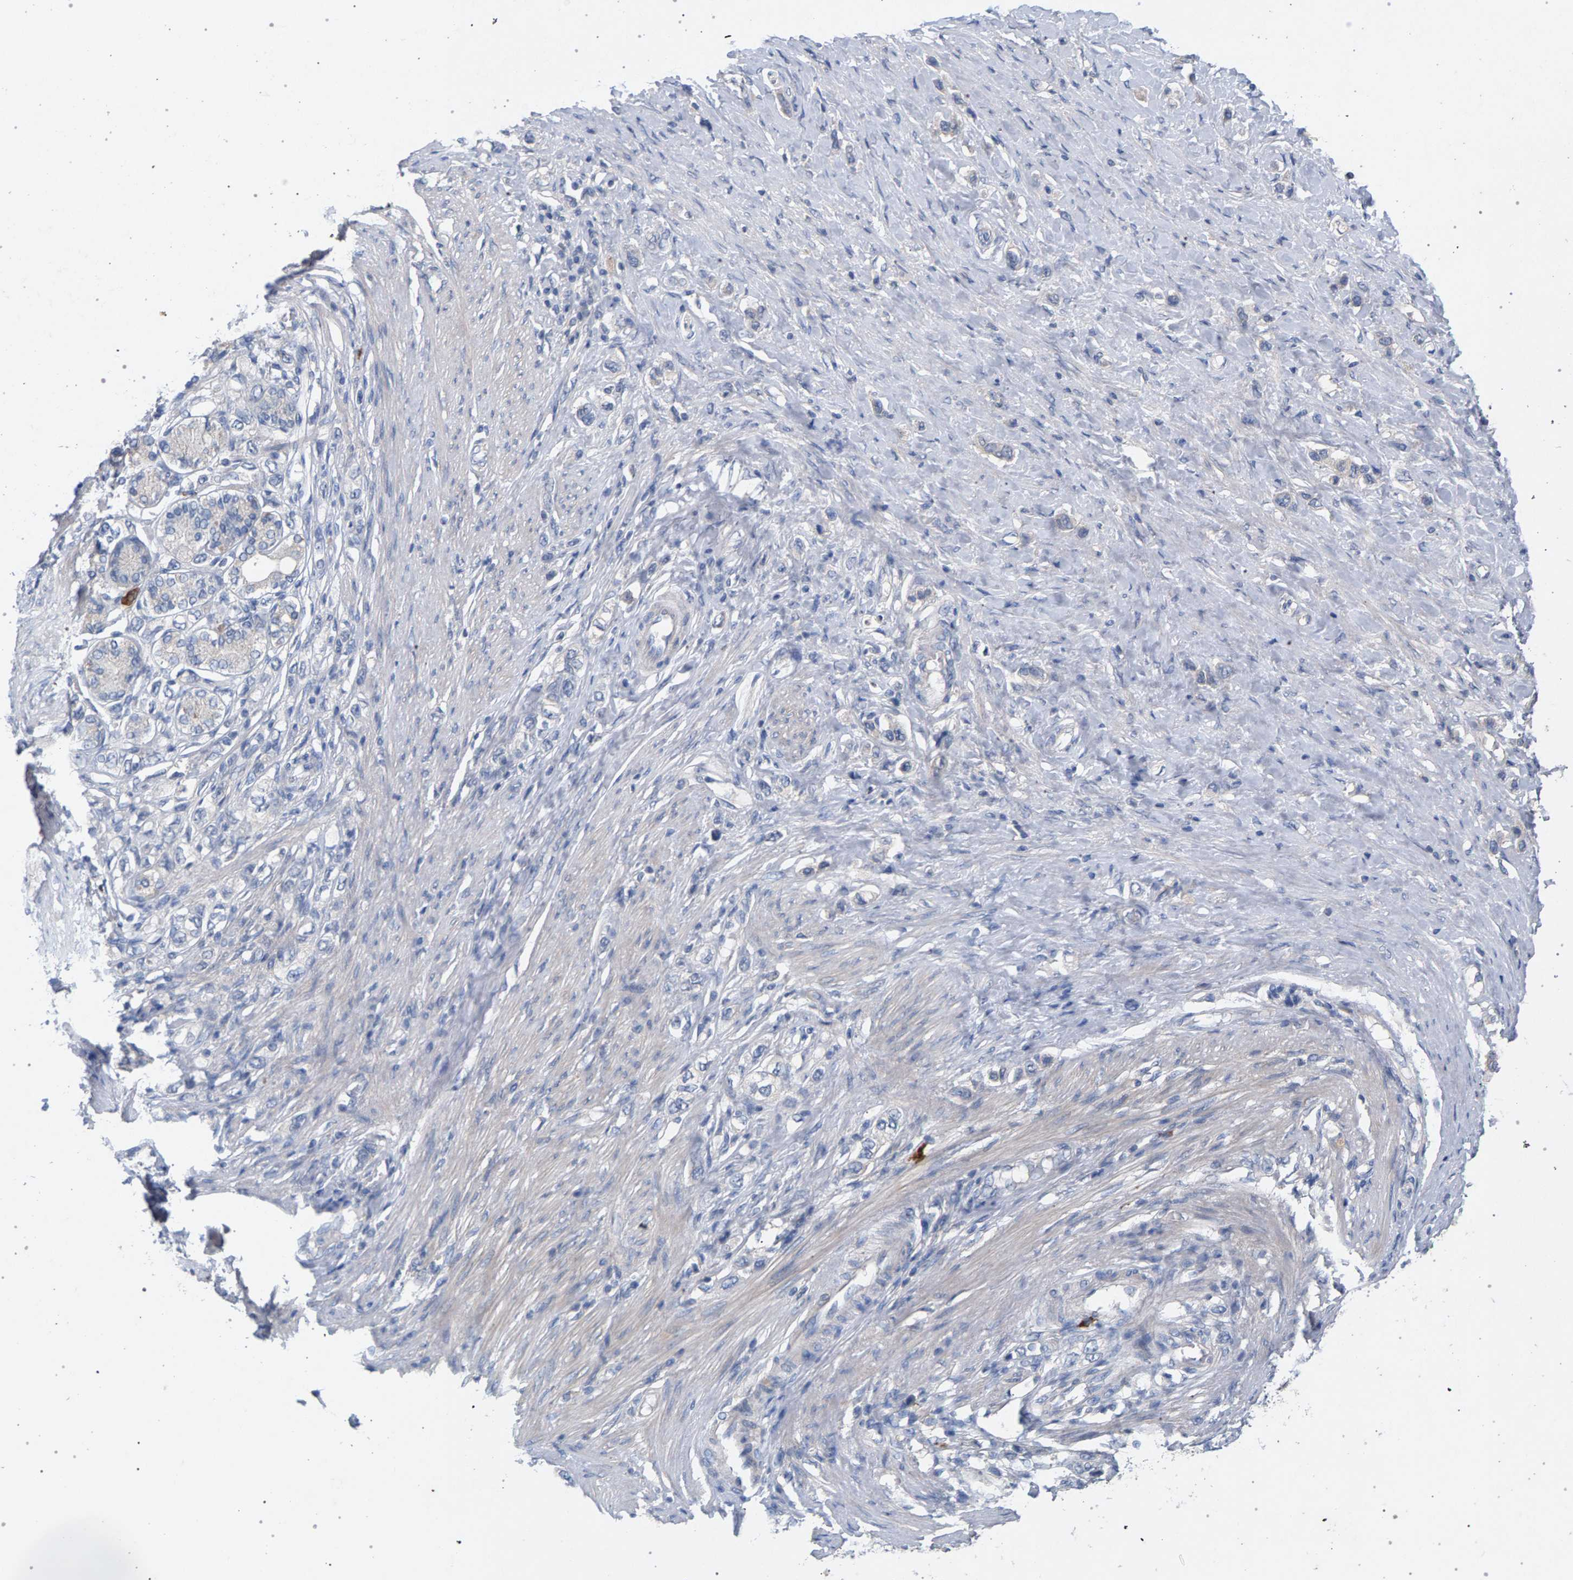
{"staining": {"intensity": "negative", "quantity": "none", "location": "none"}, "tissue": "stomach cancer", "cell_type": "Tumor cells", "image_type": "cancer", "snomed": [{"axis": "morphology", "description": "Adenocarcinoma, NOS"}, {"axis": "topography", "description": "Stomach"}], "caption": "Immunohistochemical staining of human stomach cancer reveals no significant expression in tumor cells.", "gene": "MAMDC2", "patient": {"sex": "female", "age": 65}}